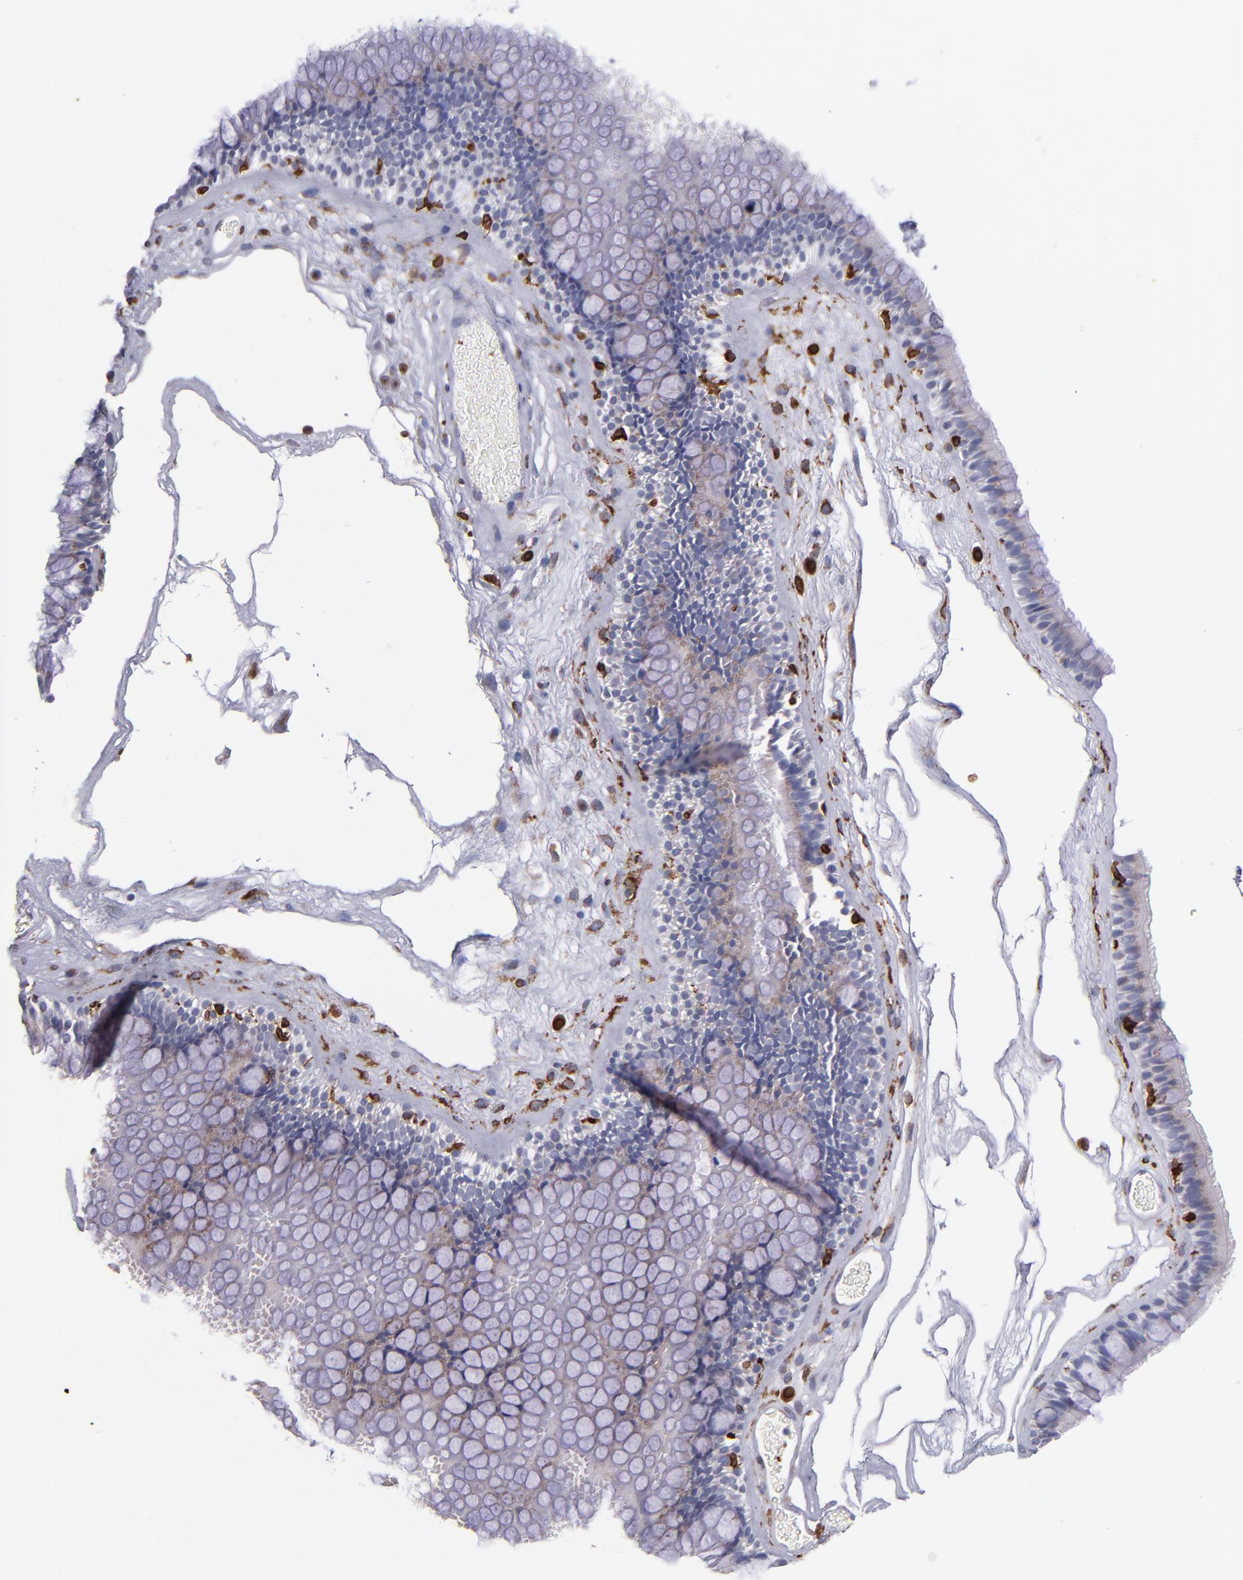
{"staining": {"intensity": "moderate", "quantity": "25%-75%", "location": "cytoplasmic/membranous"}, "tissue": "nasopharynx", "cell_type": "Respiratory epithelial cells", "image_type": "normal", "snomed": [{"axis": "morphology", "description": "Normal tissue, NOS"}, {"axis": "morphology", "description": "Inflammation, NOS"}, {"axis": "topography", "description": "Nasopharynx"}], "caption": "This photomicrograph exhibits IHC staining of benign human nasopharynx, with medium moderate cytoplasmic/membranous staining in approximately 25%-75% of respiratory epithelial cells.", "gene": "PTGS1", "patient": {"sex": "male", "age": 48}}